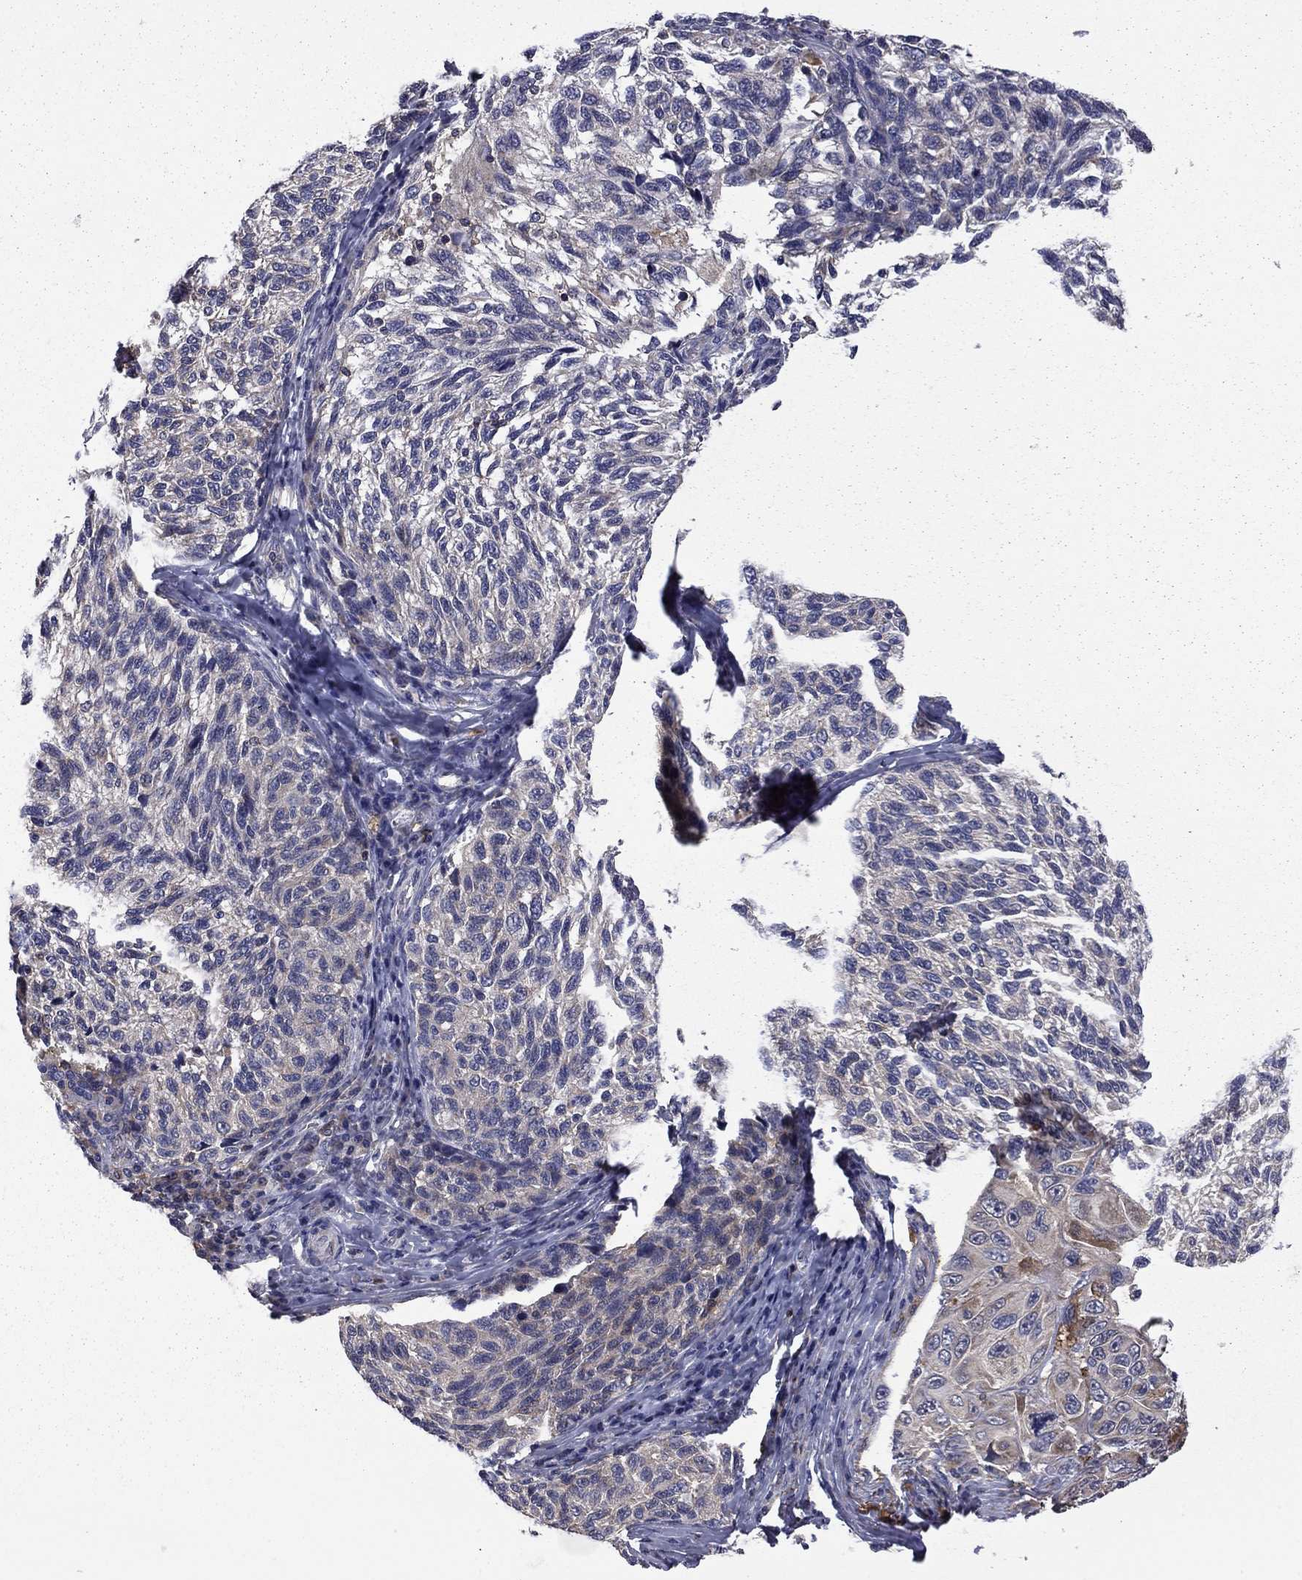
{"staining": {"intensity": "negative", "quantity": "none", "location": "none"}, "tissue": "melanoma", "cell_type": "Tumor cells", "image_type": "cancer", "snomed": [{"axis": "morphology", "description": "Malignant melanoma, NOS"}, {"axis": "topography", "description": "Skin"}], "caption": "Immunohistochemical staining of malignant melanoma shows no significant staining in tumor cells.", "gene": "CEACAM7", "patient": {"sex": "female", "age": 73}}